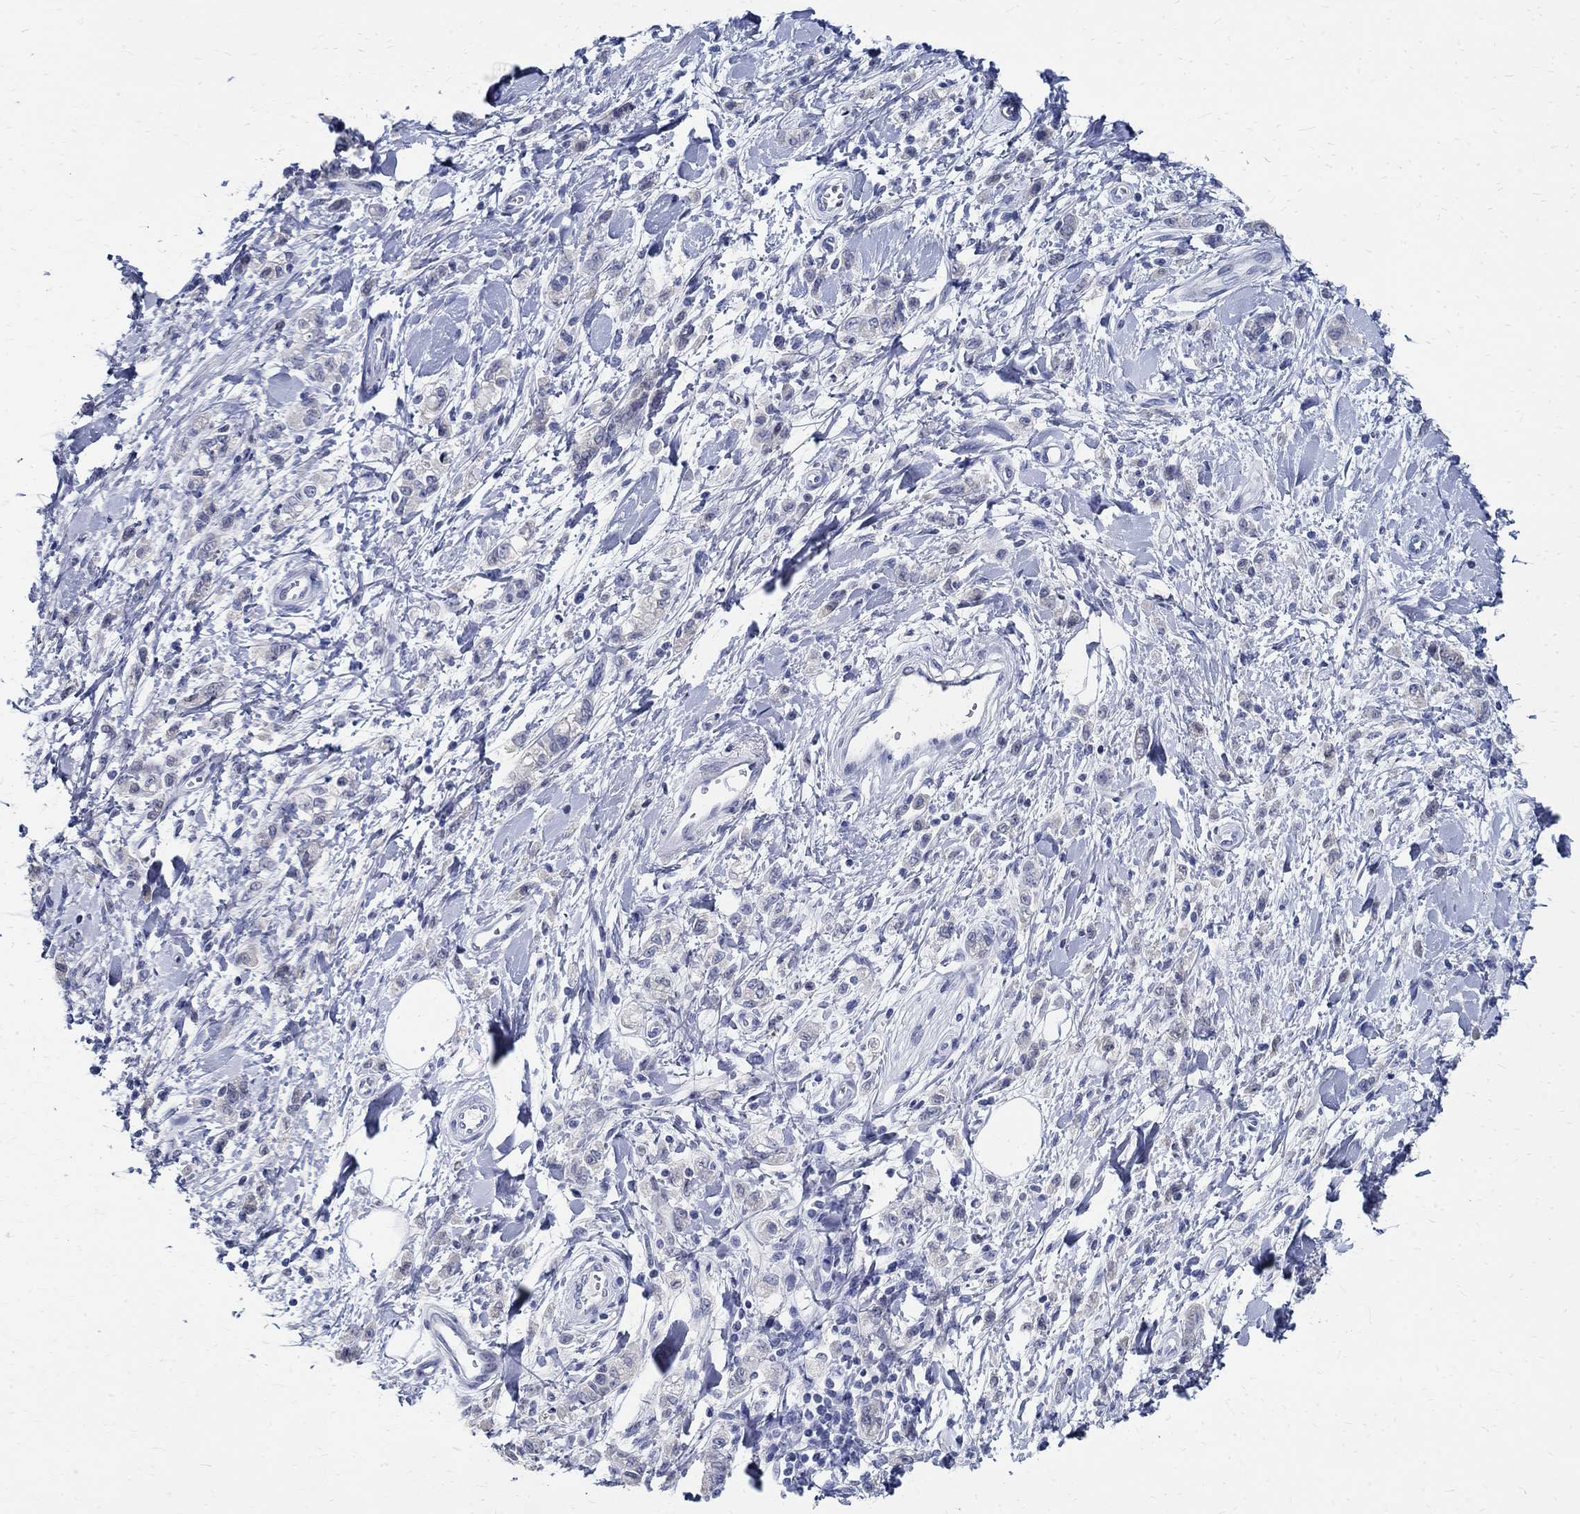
{"staining": {"intensity": "negative", "quantity": "none", "location": "none"}, "tissue": "stomach cancer", "cell_type": "Tumor cells", "image_type": "cancer", "snomed": [{"axis": "morphology", "description": "Adenocarcinoma, NOS"}, {"axis": "topography", "description": "Stomach"}], "caption": "Immunohistochemistry (IHC) of adenocarcinoma (stomach) shows no expression in tumor cells.", "gene": "BSPRY", "patient": {"sex": "male", "age": 77}}